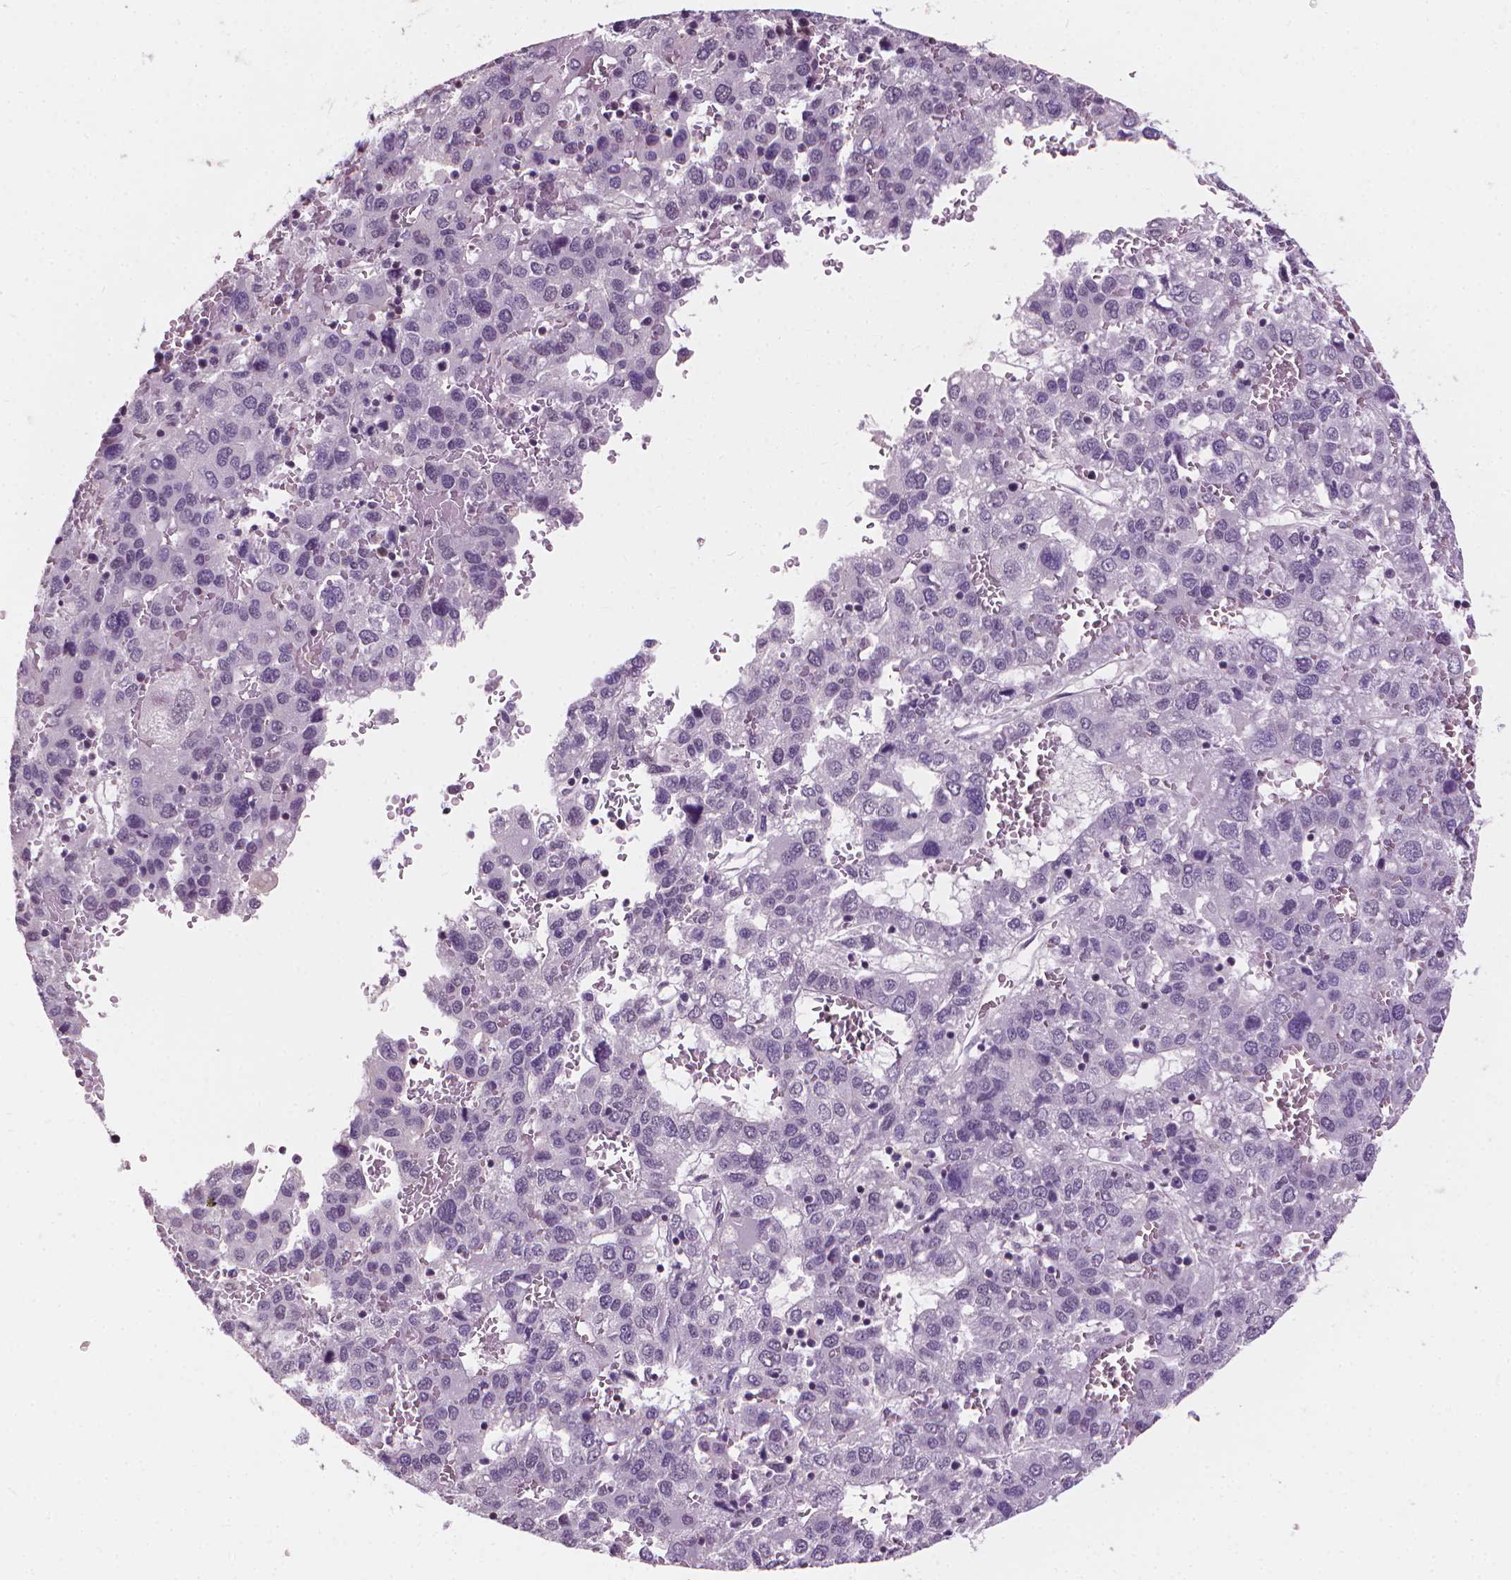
{"staining": {"intensity": "negative", "quantity": "none", "location": "none"}, "tissue": "liver cancer", "cell_type": "Tumor cells", "image_type": "cancer", "snomed": [{"axis": "morphology", "description": "Carcinoma, Hepatocellular, NOS"}, {"axis": "topography", "description": "Liver"}], "caption": "Histopathology image shows no significant protein positivity in tumor cells of liver hepatocellular carcinoma.", "gene": "SAXO2", "patient": {"sex": "male", "age": 69}}